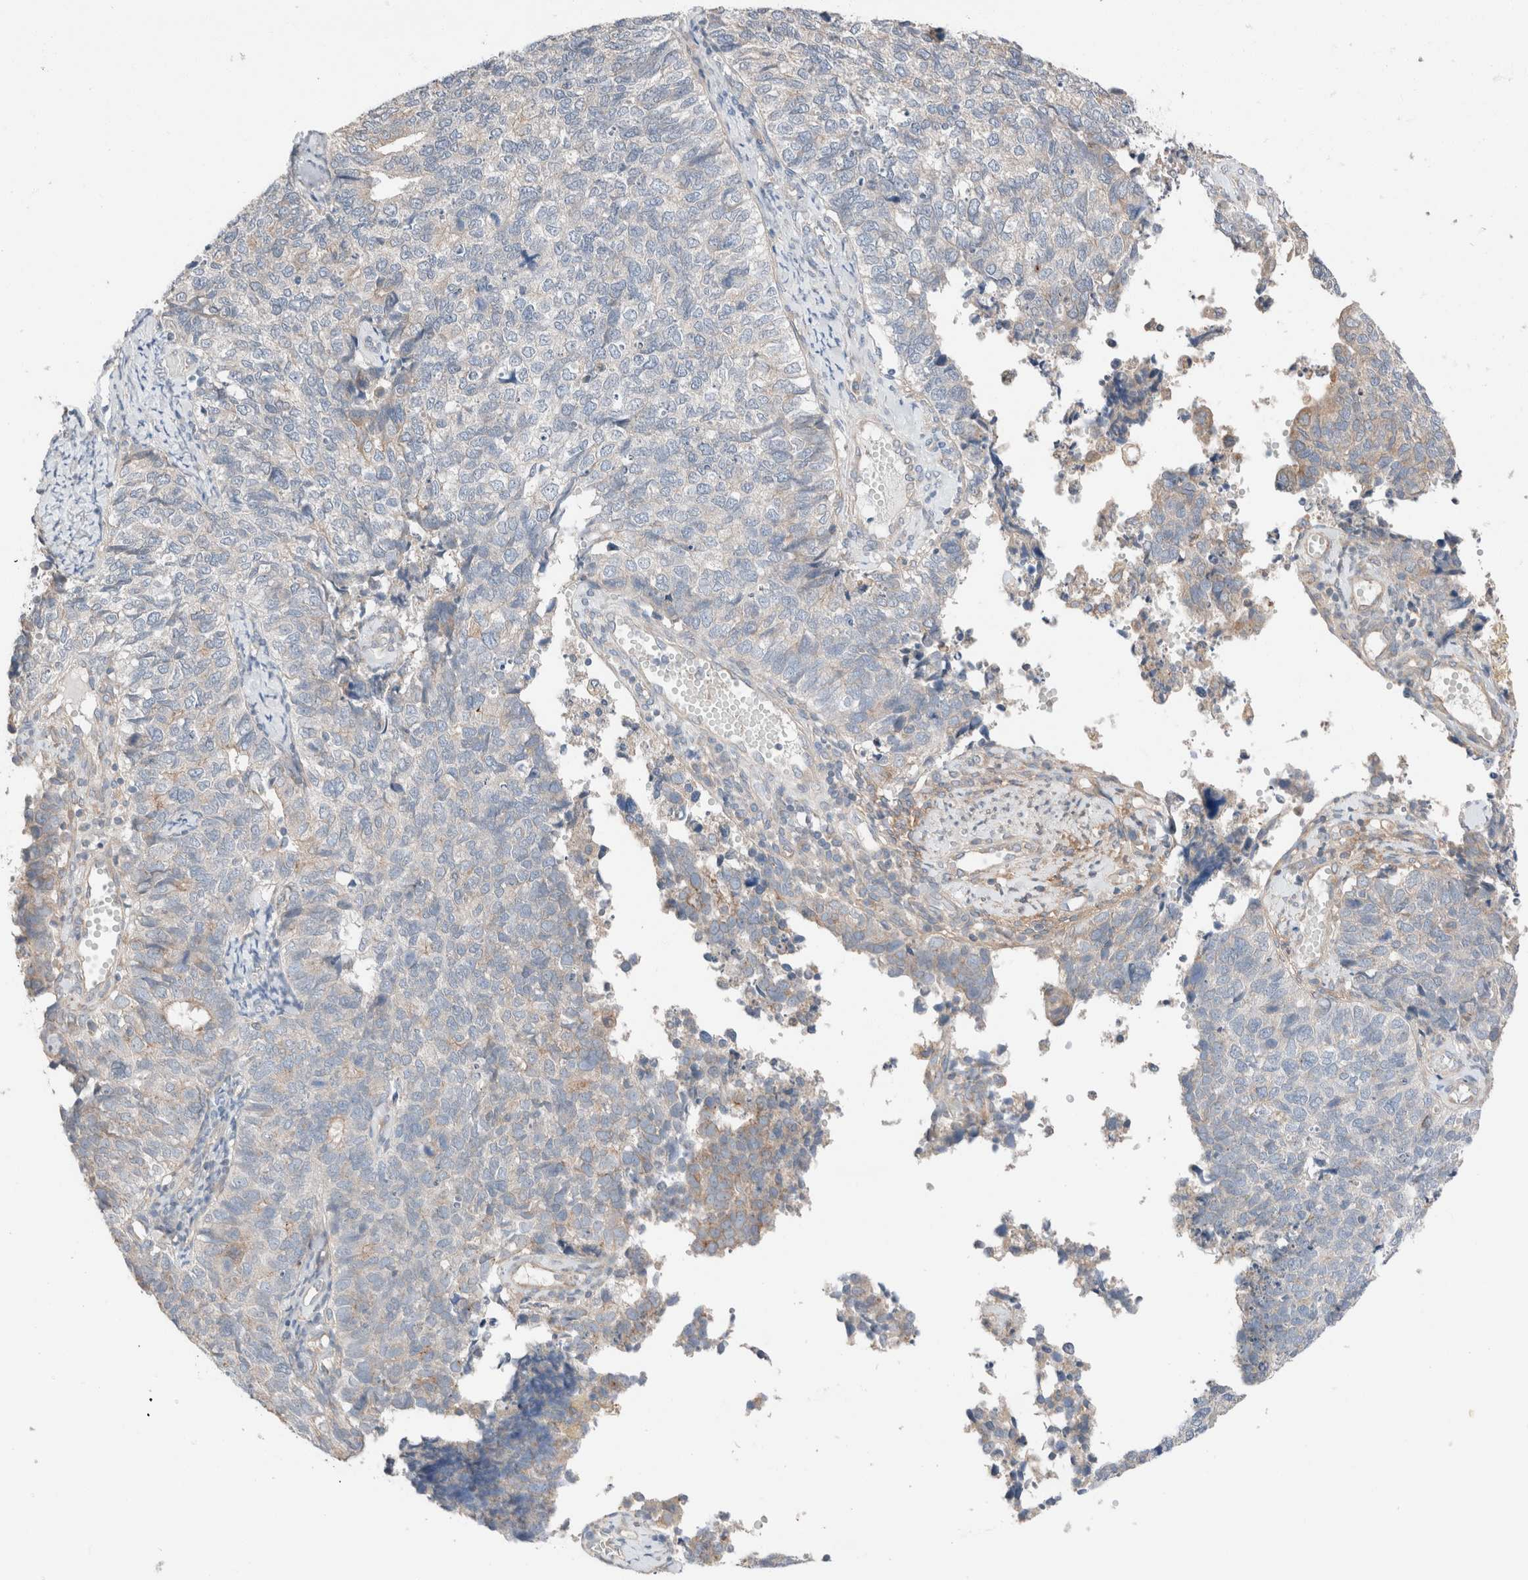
{"staining": {"intensity": "negative", "quantity": "none", "location": "none"}, "tissue": "cervical cancer", "cell_type": "Tumor cells", "image_type": "cancer", "snomed": [{"axis": "morphology", "description": "Squamous cell carcinoma, NOS"}, {"axis": "topography", "description": "Cervix"}], "caption": "This is an IHC image of human cervical cancer. There is no expression in tumor cells.", "gene": "PCM1", "patient": {"sex": "female", "age": 63}}